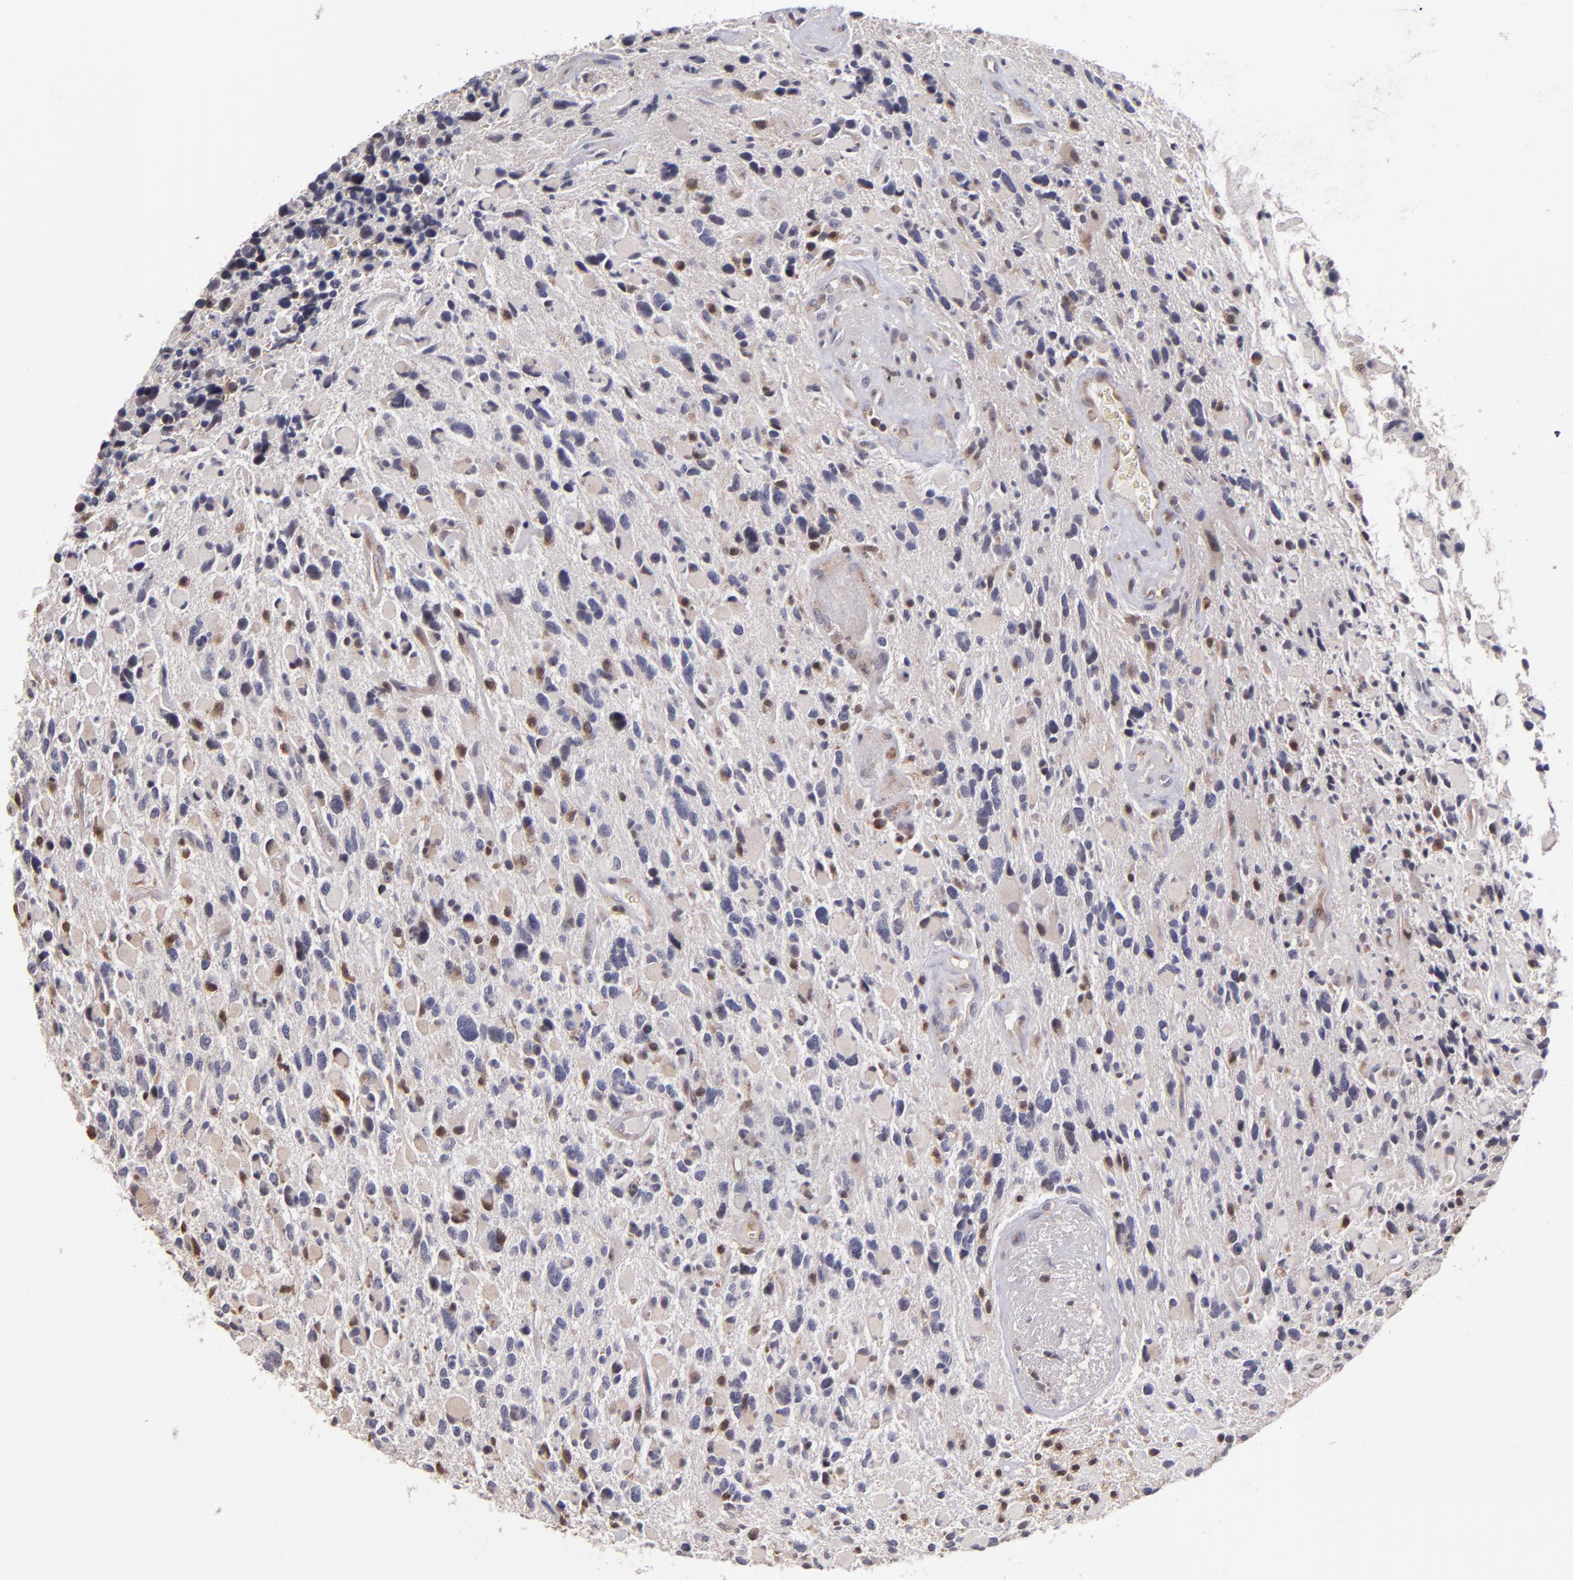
{"staining": {"intensity": "weak", "quantity": "25%-75%", "location": "cytoplasmic/membranous"}, "tissue": "glioma", "cell_type": "Tumor cells", "image_type": "cancer", "snomed": [{"axis": "morphology", "description": "Glioma, malignant, High grade"}, {"axis": "topography", "description": "Brain"}], "caption": "Glioma stained with DAB (3,3'-diaminobenzidine) immunohistochemistry (IHC) shows low levels of weak cytoplasmic/membranous positivity in approximately 25%-75% of tumor cells. (Brightfield microscopy of DAB IHC at high magnification).", "gene": "CASP1", "patient": {"sex": "female", "age": 37}}